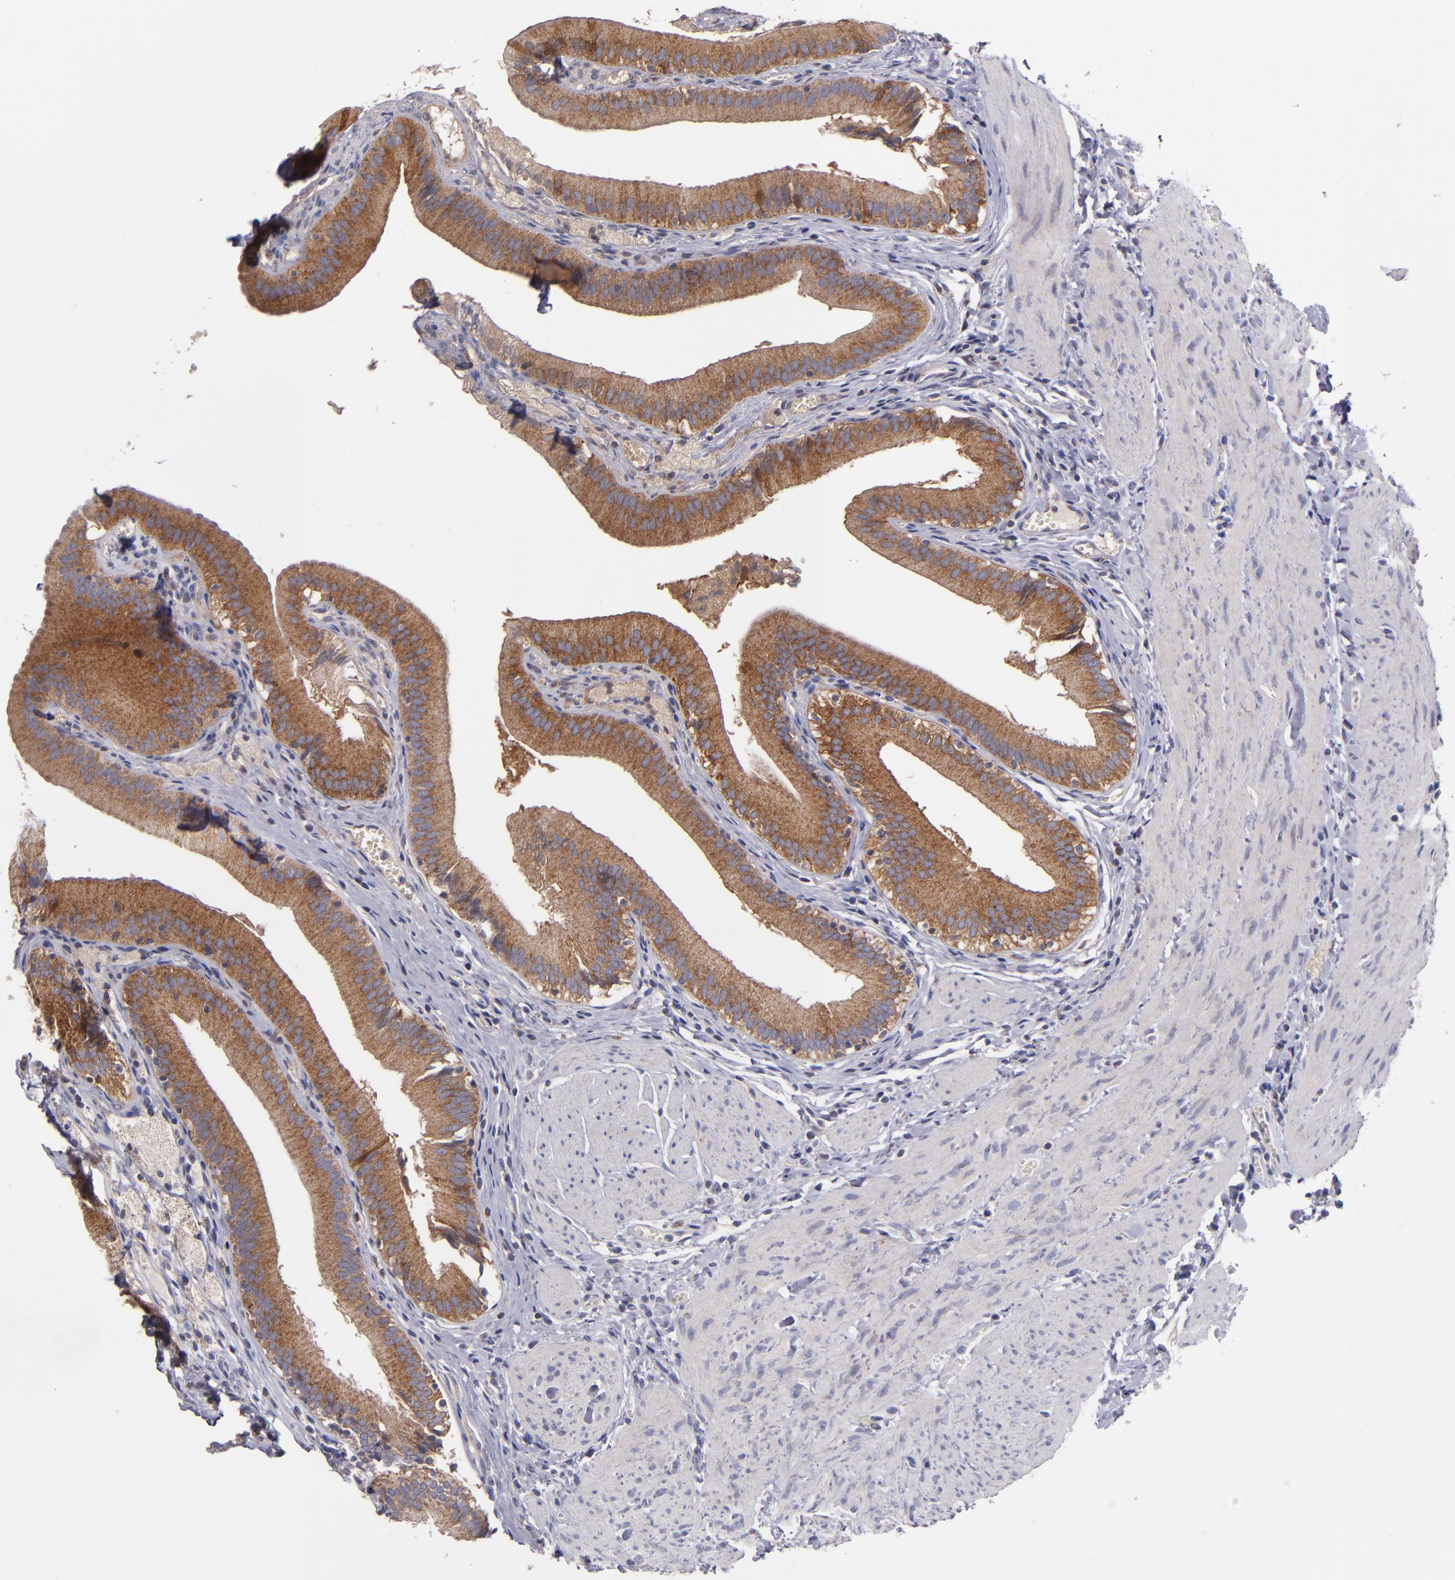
{"staining": {"intensity": "strong", "quantity": ">75%", "location": "cytoplasmic/membranous"}, "tissue": "gallbladder", "cell_type": "Glandular cells", "image_type": "normal", "snomed": [{"axis": "morphology", "description": "Normal tissue, NOS"}, {"axis": "topography", "description": "Gallbladder"}], "caption": "Immunohistochemistry of normal gallbladder displays high levels of strong cytoplasmic/membranous staining in approximately >75% of glandular cells.", "gene": "CLTA", "patient": {"sex": "female", "age": 24}}